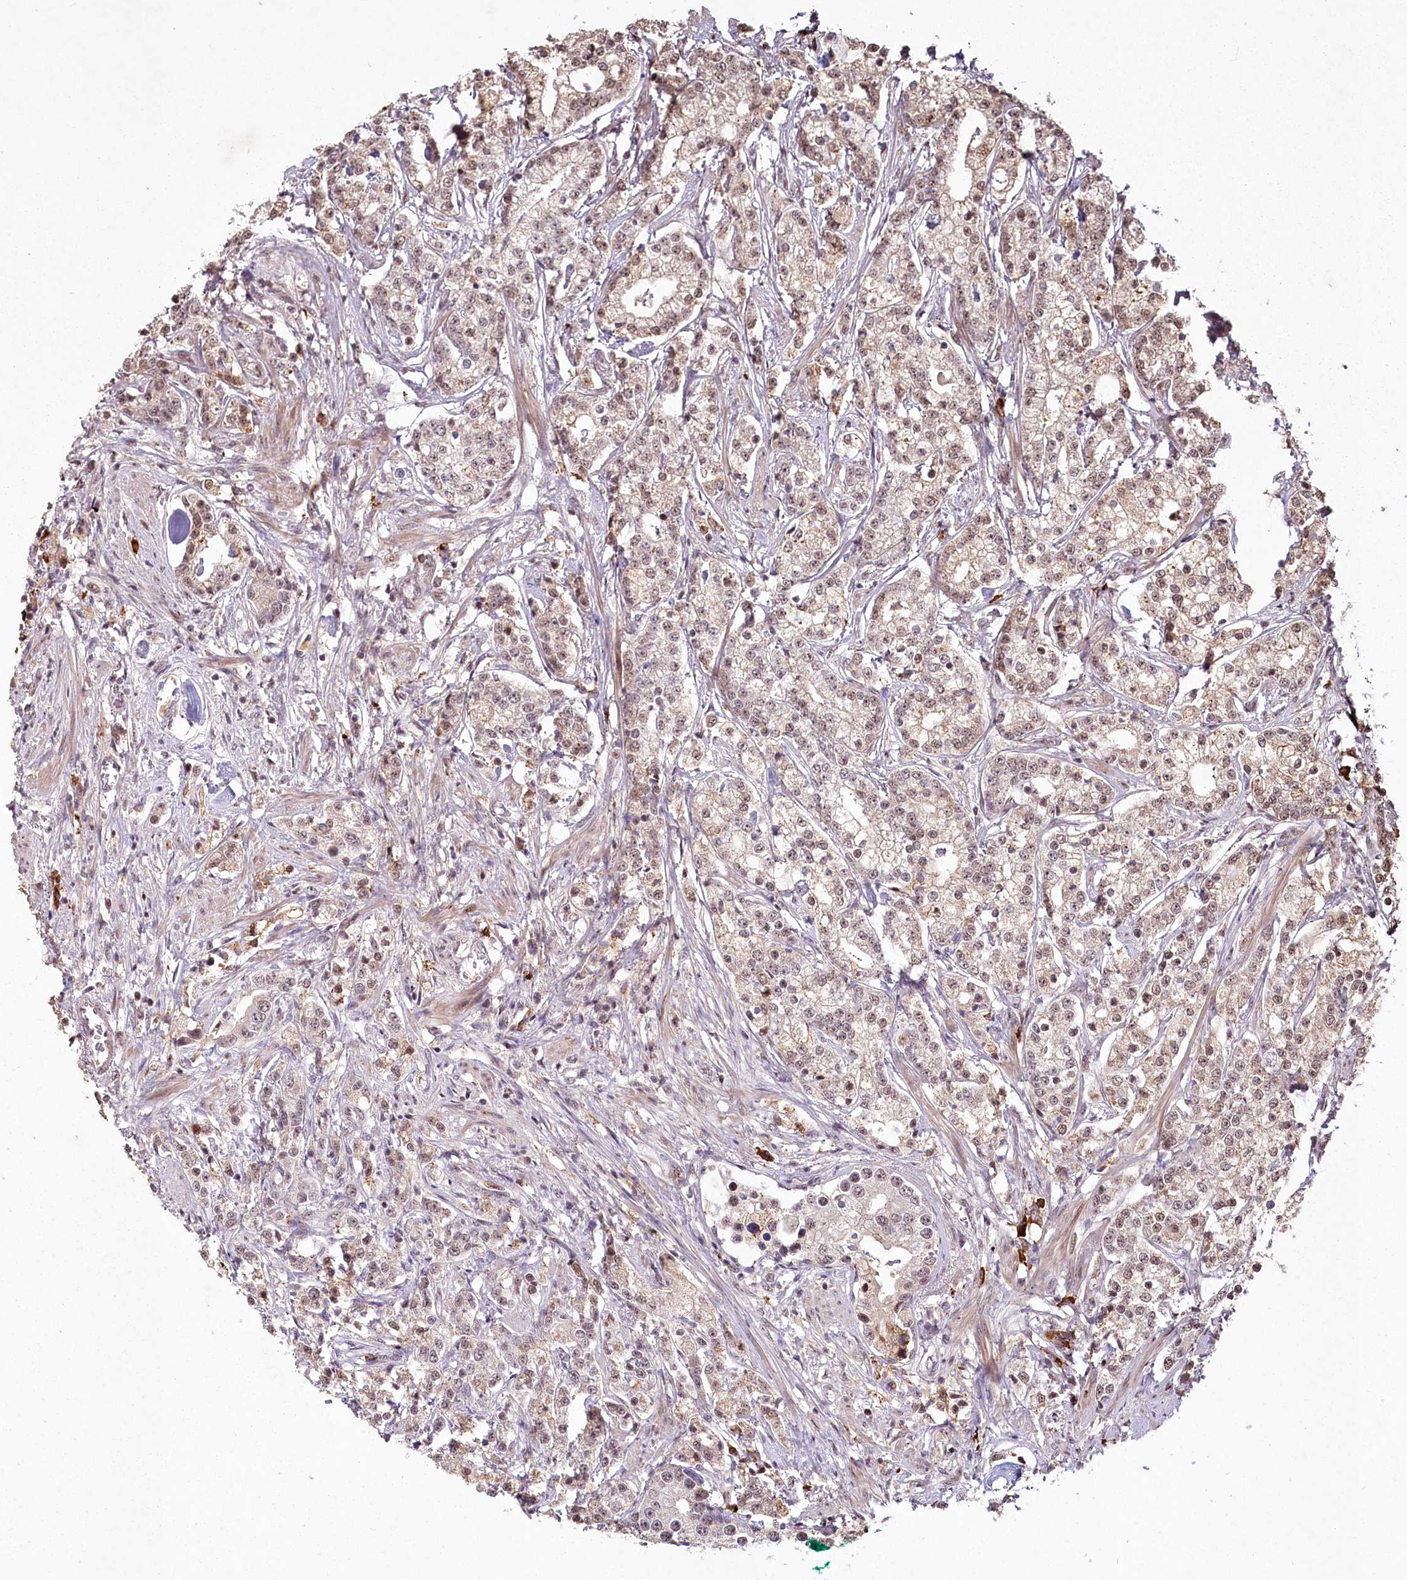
{"staining": {"intensity": "weak", "quantity": ">75%", "location": "nuclear"}, "tissue": "prostate cancer", "cell_type": "Tumor cells", "image_type": "cancer", "snomed": [{"axis": "morphology", "description": "Adenocarcinoma, High grade"}, {"axis": "topography", "description": "Prostate"}], "caption": "Prostate cancer was stained to show a protein in brown. There is low levels of weak nuclear positivity in approximately >75% of tumor cells. The protein is shown in brown color, while the nuclei are stained blue.", "gene": "PYROXD1", "patient": {"sex": "male", "age": 69}}